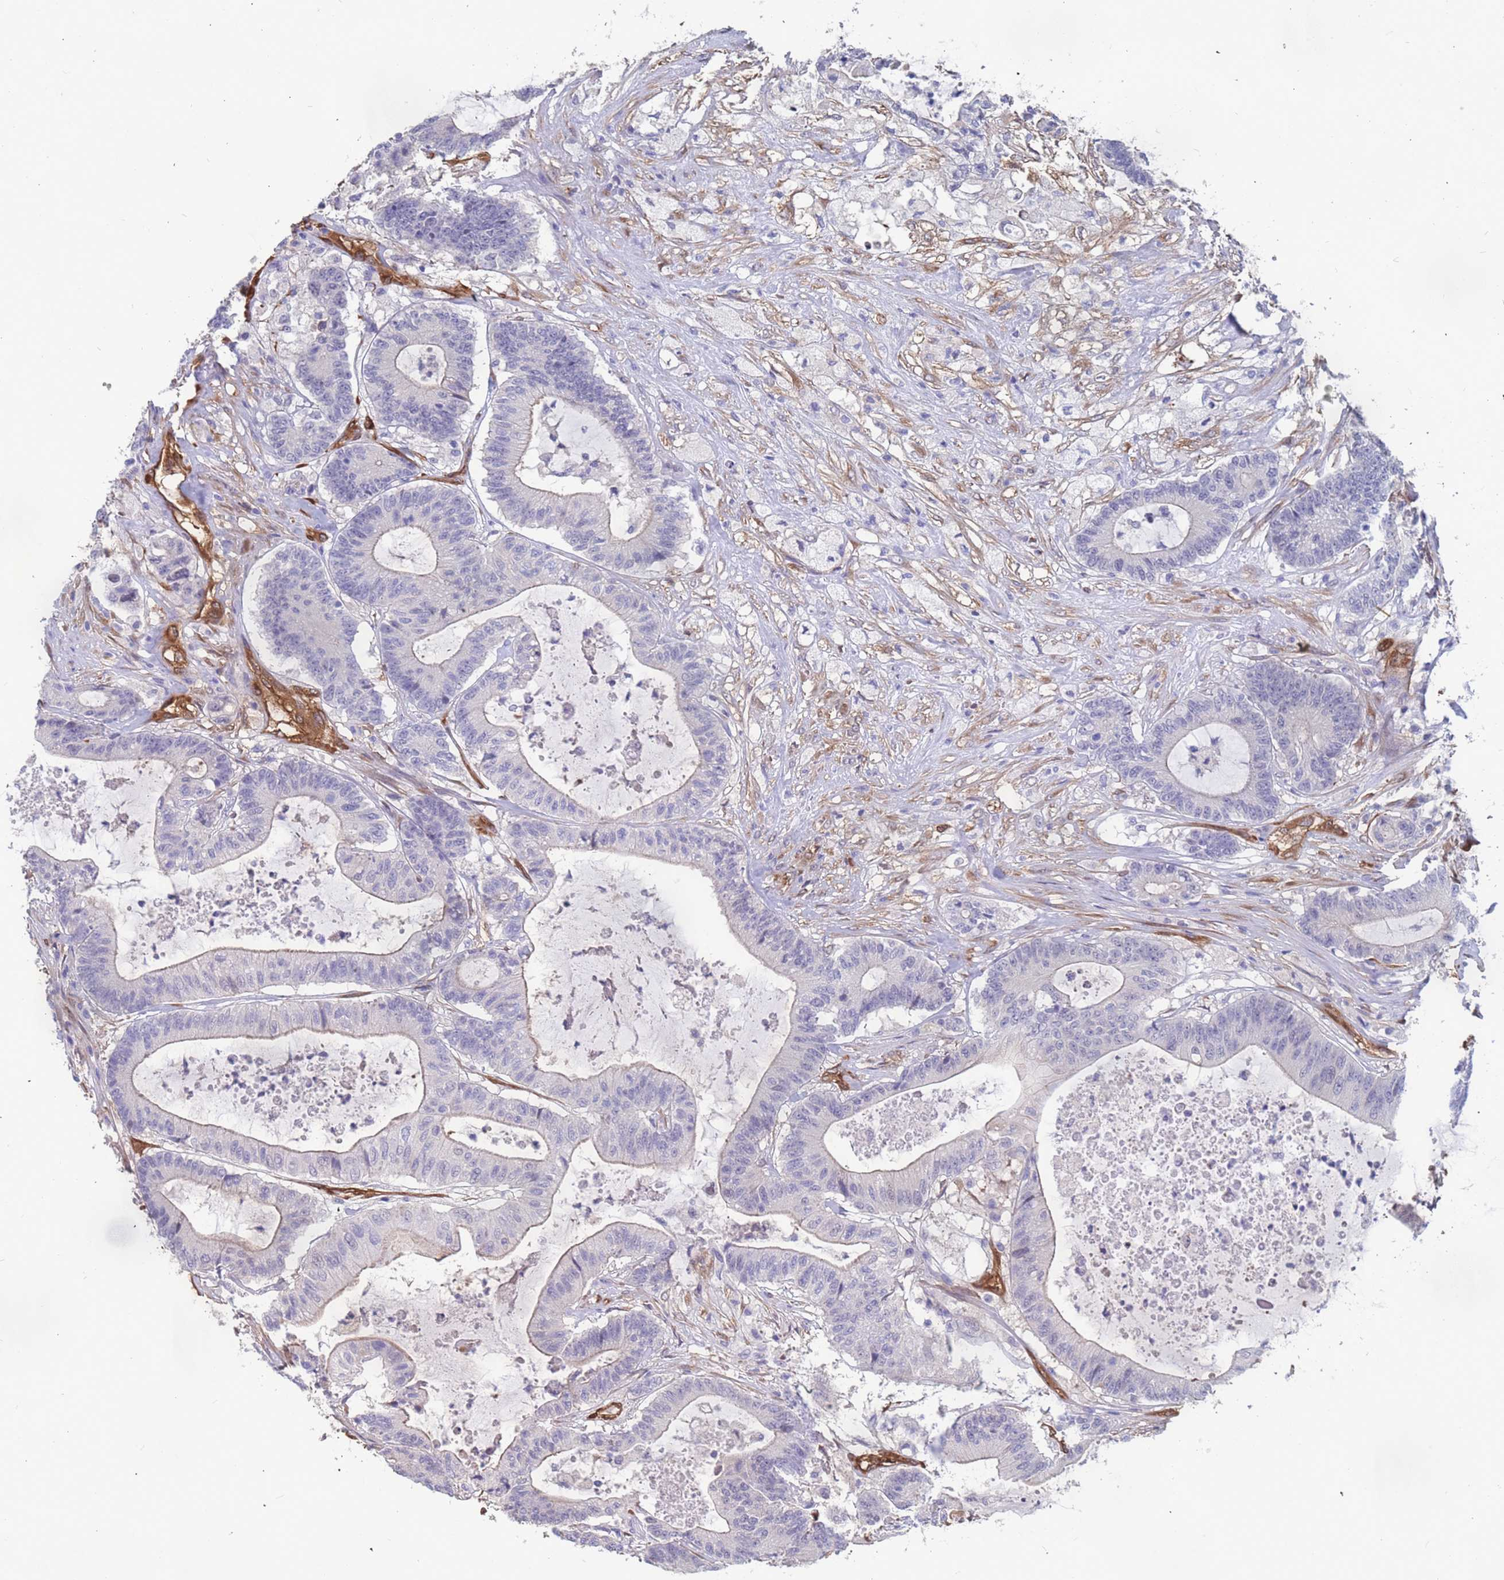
{"staining": {"intensity": "negative", "quantity": "none", "location": "none"}, "tissue": "colorectal cancer", "cell_type": "Tumor cells", "image_type": "cancer", "snomed": [{"axis": "morphology", "description": "Adenocarcinoma, NOS"}, {"axis": "topography", "description": "Colon"}], "caption": "The image demonstrates no significant staining in tumor cells of colorectal cancer.", "gene": "EHD2", "patient": {"sex": "female", "age": 84}}